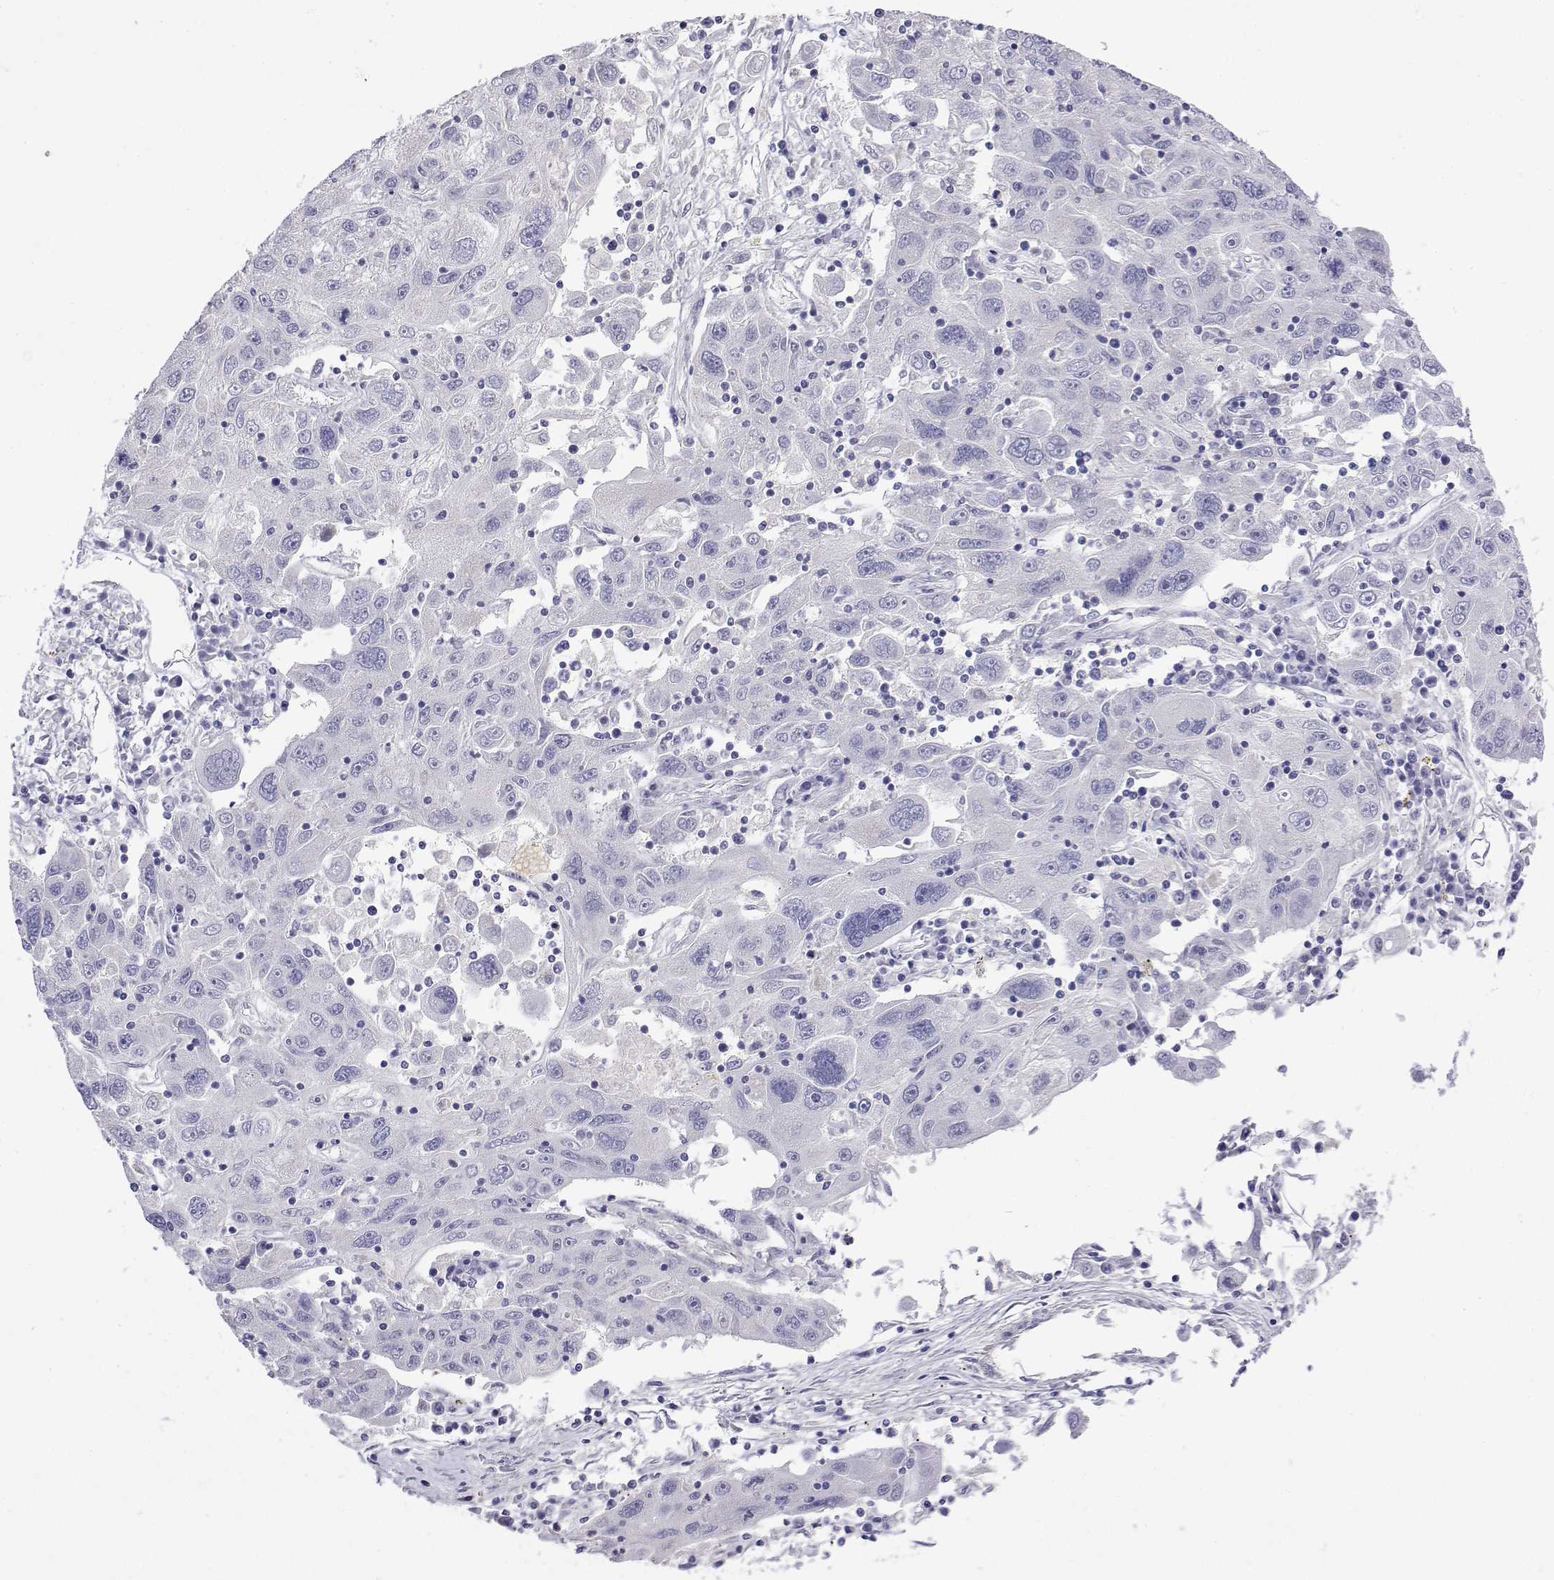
{"staining": {"intensity": "negative", "quantity": "none", "location": "none"}, "tissue": "stomach cancer", "cell_type": "Tumor cells", "image_type": "cancer", "snomed": [{"axis": "morphology", "description": "Adenocarcinoma, NOS"}, {"axis": "topography", "description": "Stomach"}], "caption": "This is an IHC micrograph of stomach adenocarcinoma. There is no positivity in tumor cells.", "gene": "GGACT", "patient": {"sex": "male", "age": 56}}